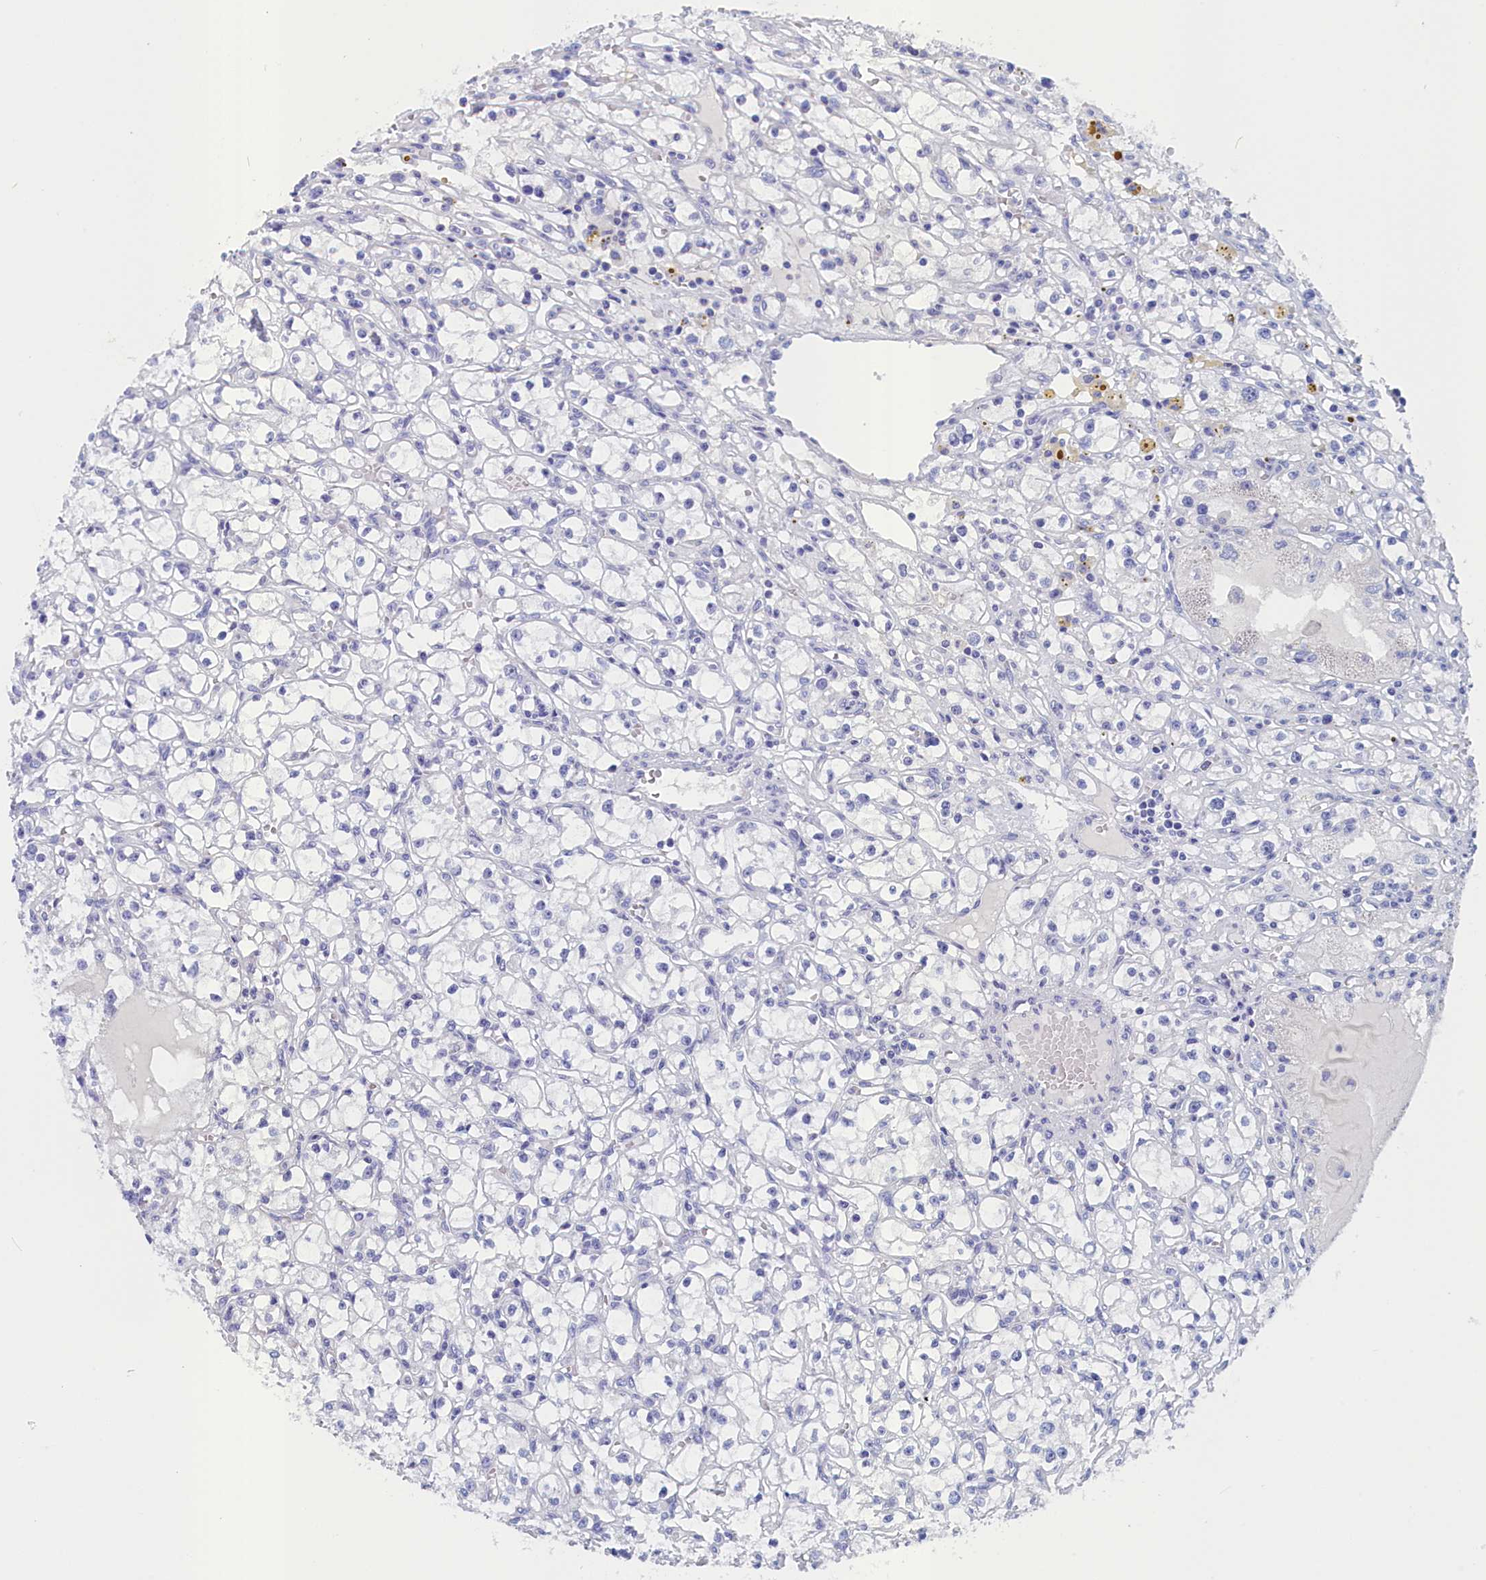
{"staining": {"intensity": "negative", "quantity": "none", "location": "none"}, "tissue": "renal cancer", "cell_type": "Tumor cells", "image_type": "cancer", "snomed": [{"axis": "morphology", "description": "Adenocarcinoma, NOS"}, {"axis": "topography", "description": "Kidney"}], "caption": "Human renal cancer stained for a protein using immunohistochemistry (IHC) displays no positivity in tumor cells.", "gene": "ANKRD2", "patient": {"sex": "male", "age": 56}}